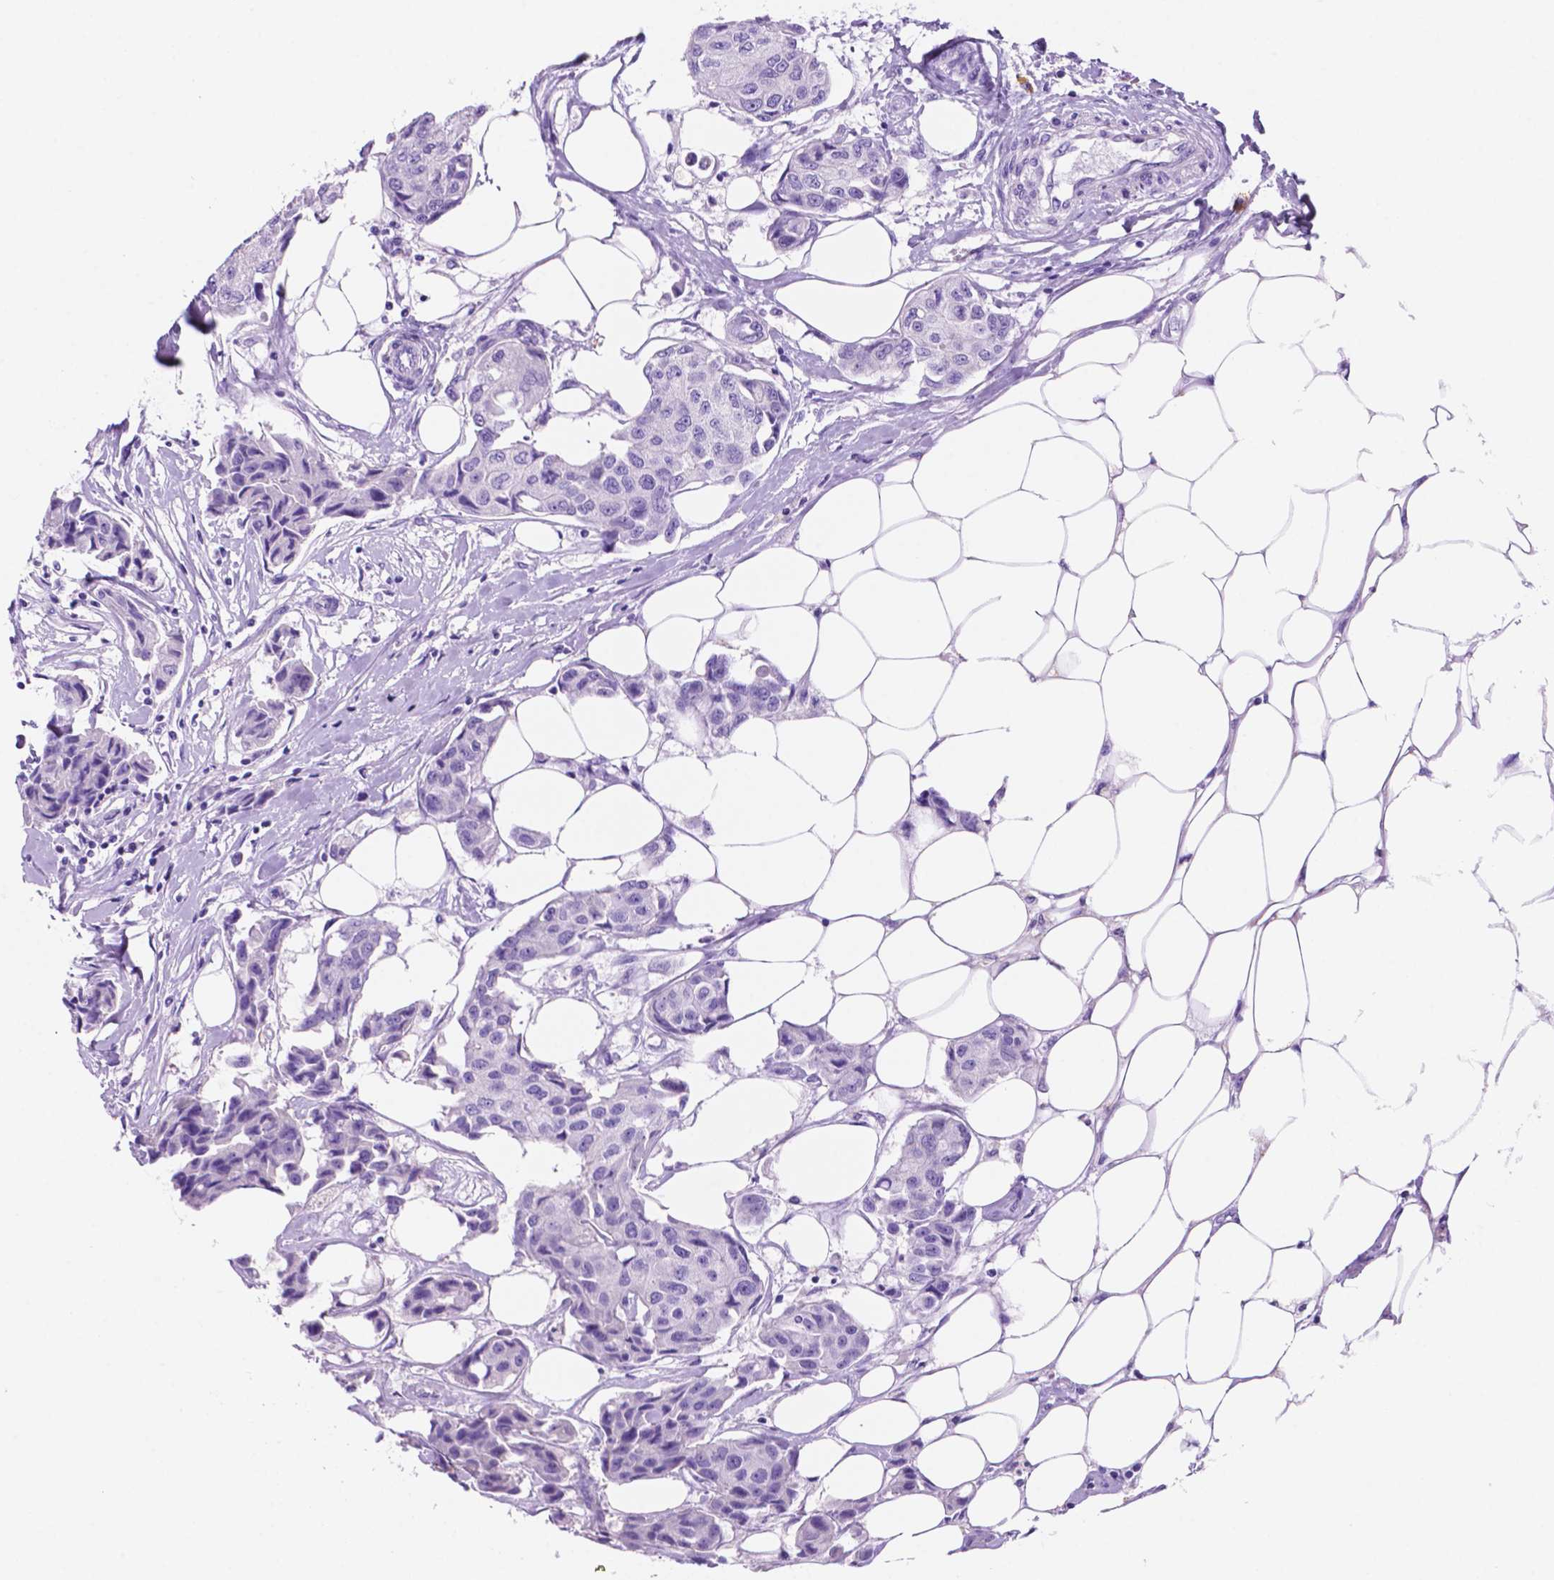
{"staining": {"intensity": "negative", "quantity": "none", "location": "none"}, "tissue": "breast cancer", "cell_type": "Tumor cells", "image_type": "cancer", "snomed": [{"axis": "morphology", "description": "Duct carcinoma"}, {"axis": "topography", "description": "Breast"}, {"axis": "topography", "description": "Lymph node"}], "caption": "DAB immunohistochemical staining of breast invasive ductal carcinoma shows no significant expression in tumor cells.", "gene": "FOXB2", "patient": {"sex": "female", "age": 80}}